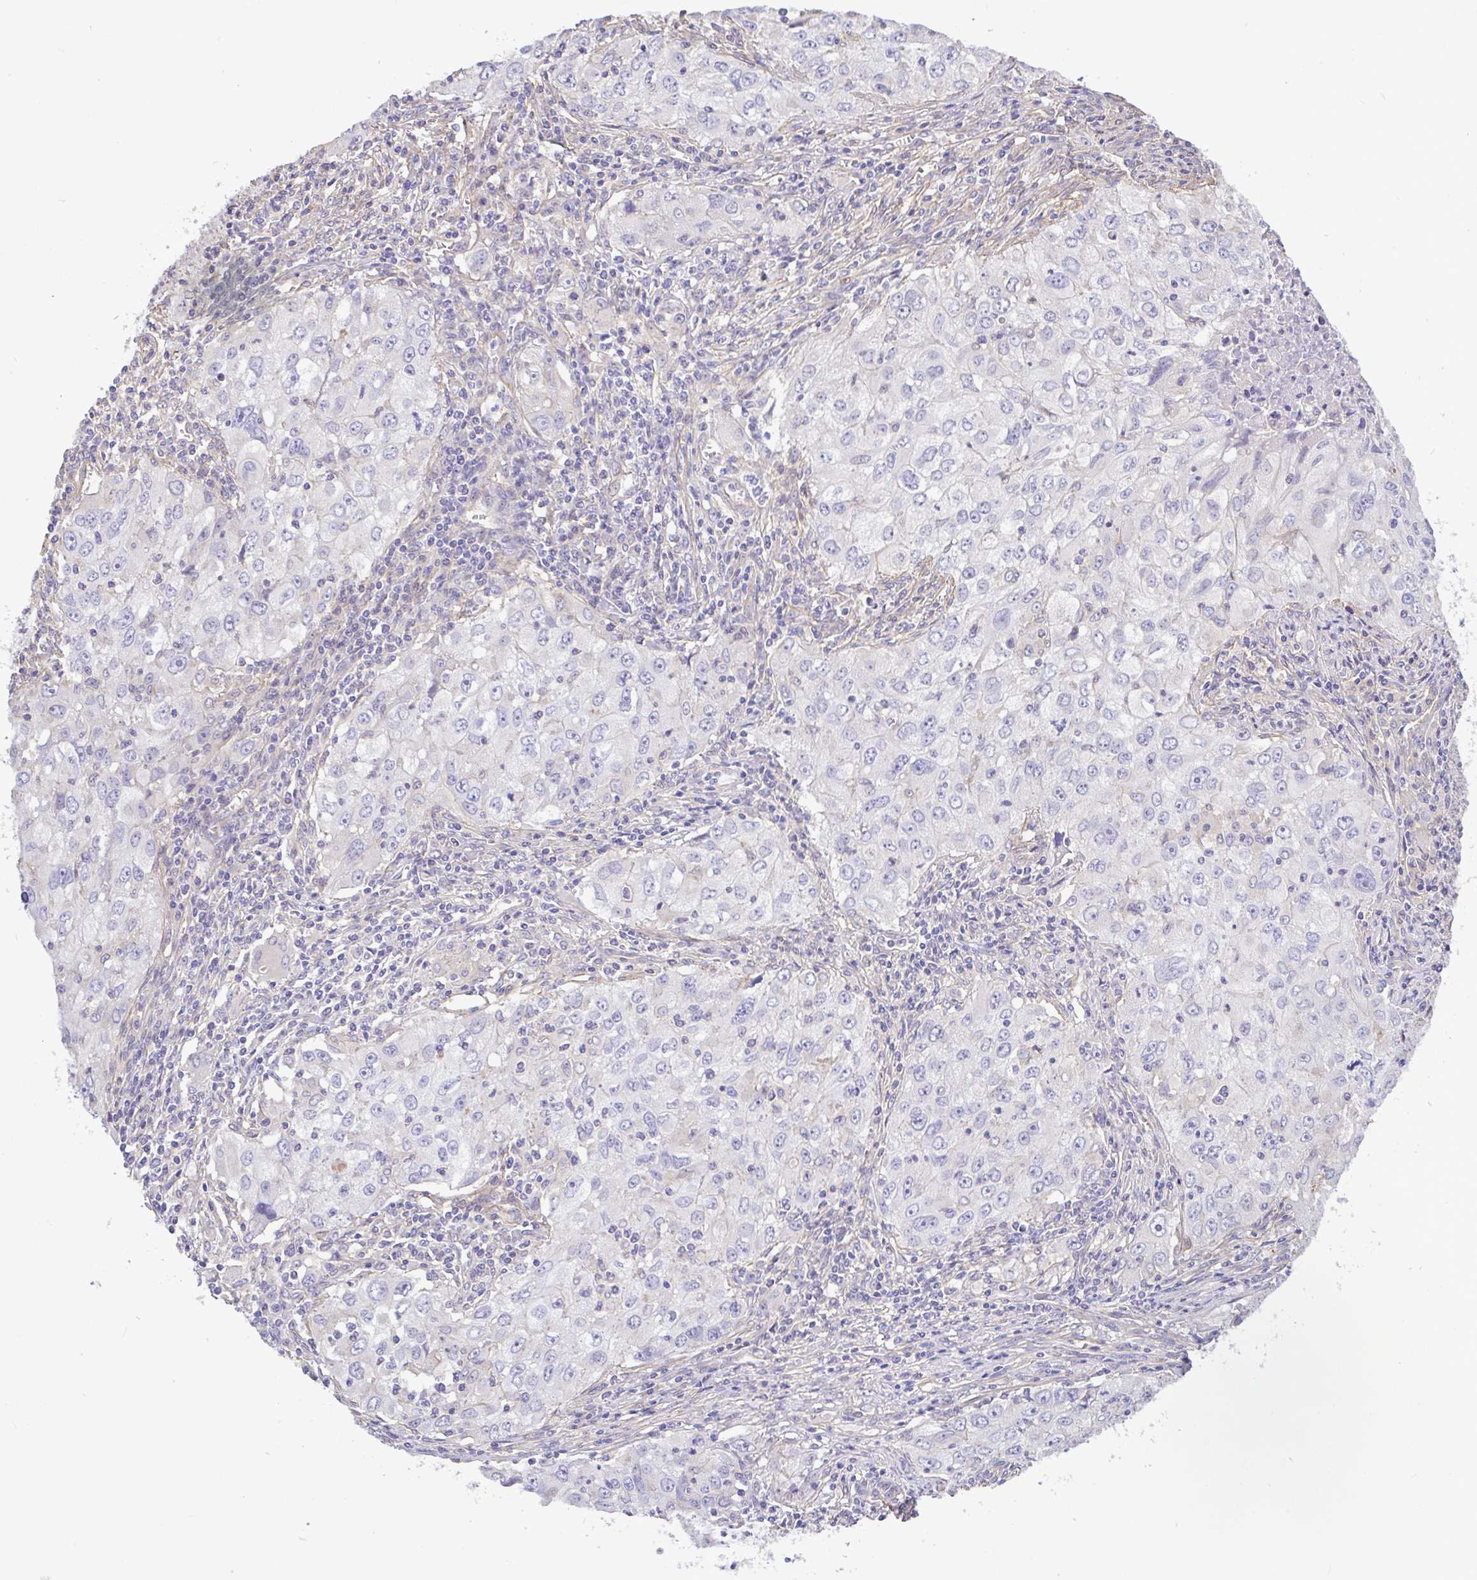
{"staining": {"intensity": "negative", "quantity": "none", "location": "none"}, "tissue": "lung cancer", "cell_type": "Tumor cells", "image_type": "cancer", "snomed": [{"axis": "morphology", "description": "Adenocarcinoma, NOS"}, {"axis": "morphology", "description": "Adenocarcinoma, metastatic, NOS"}, {"axis": "topography", "description": "Lymph node"}, {"axis": "topography", "description": "Lung"}], "caption": "Tumor cells show no significant positivity in lung adenocarcinoma.", "gene": "PLCD4", "patient": {"sex": "female", "age": 42}}